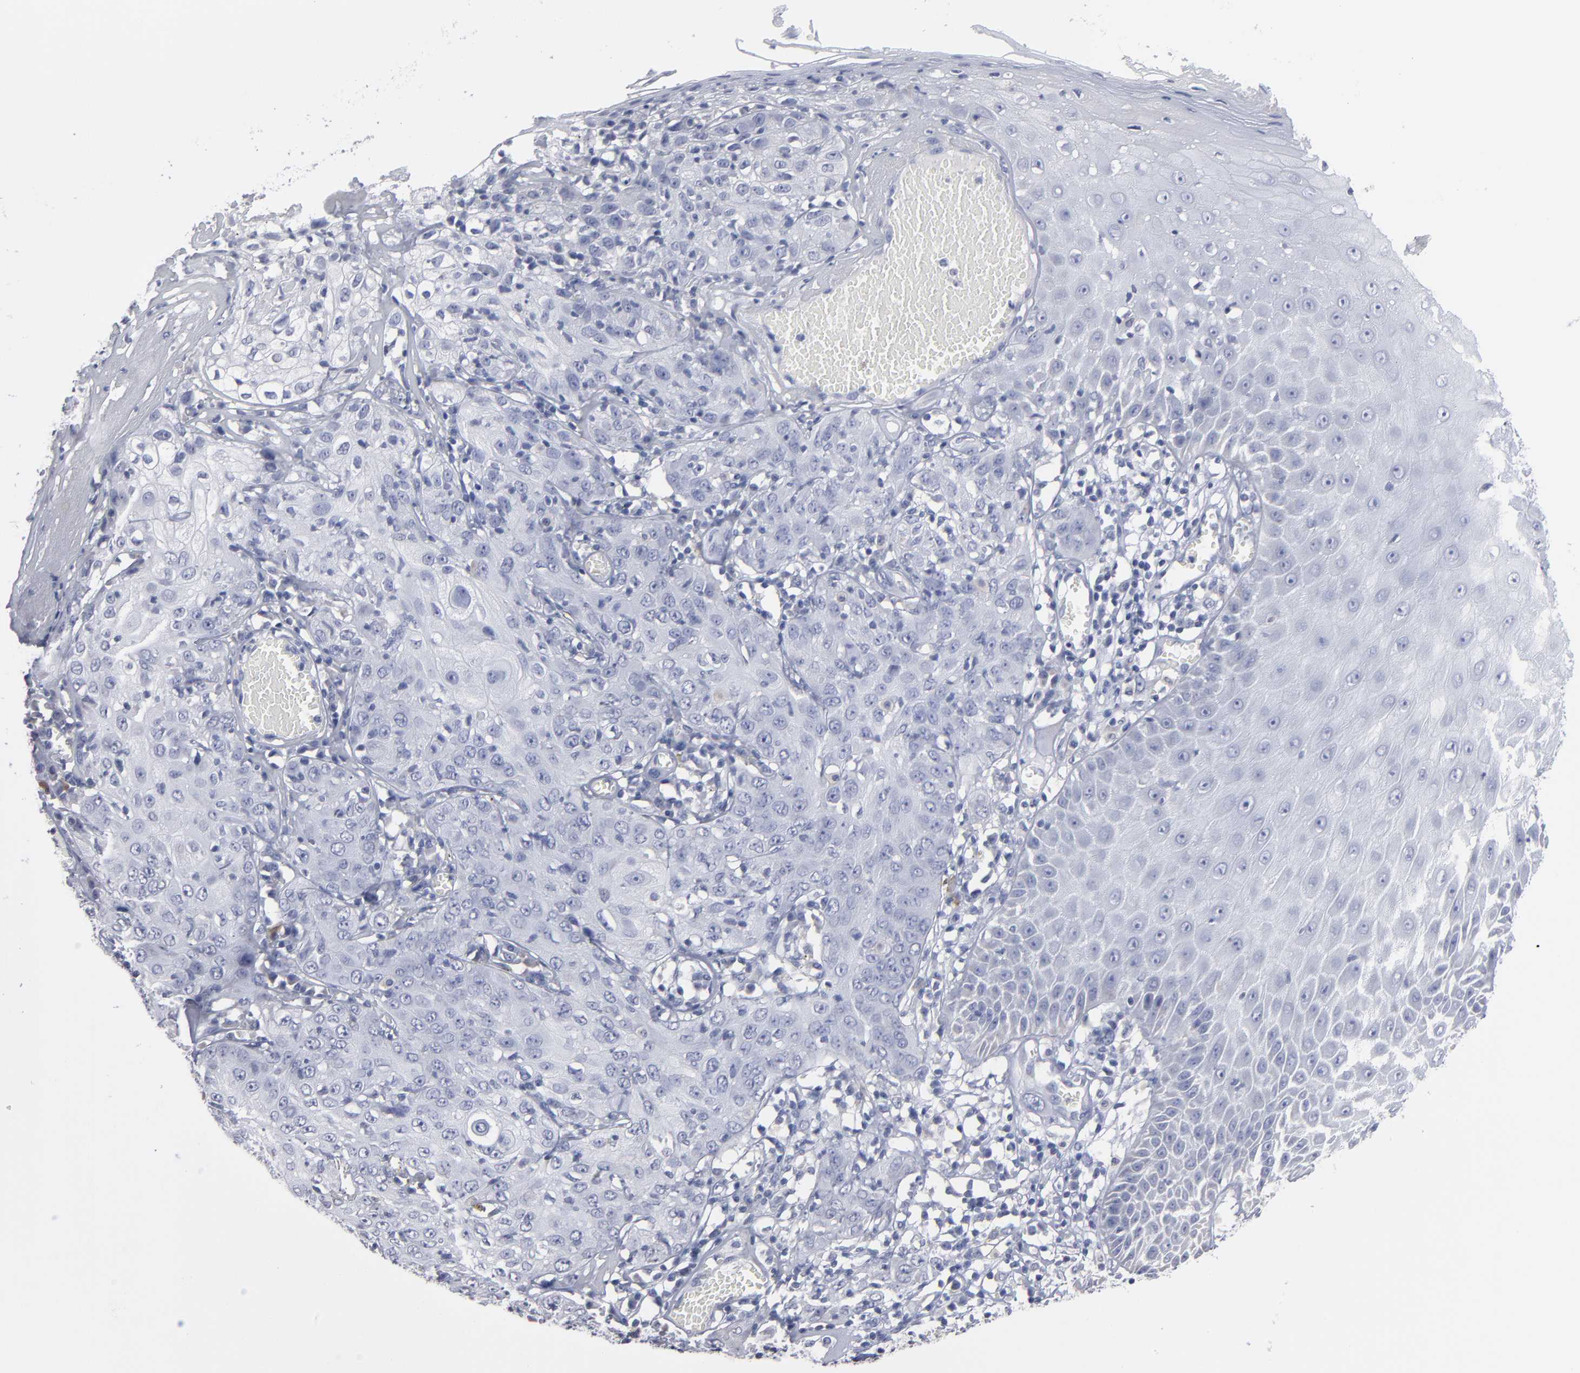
{"staining": {"intensity": "negative", "quantity": "none", "location": "none"}, "tissue": "skin cancer", "cell_type": "Tumor cells", "image_type": "cancer", "snomed": [{"axis": "morphology", "description": "Squamous cell carcinoma, NOS"}, {"axis": "topography", "description": "Skin"}], "caption": "A histopathology image of human skin squamous cell carcinoma is negative for staining in tumor cells. (DAB immunohistochemistry, high magnification).", "gene": "RPH3A", "patient": {"sex": "male", "age": 65}}